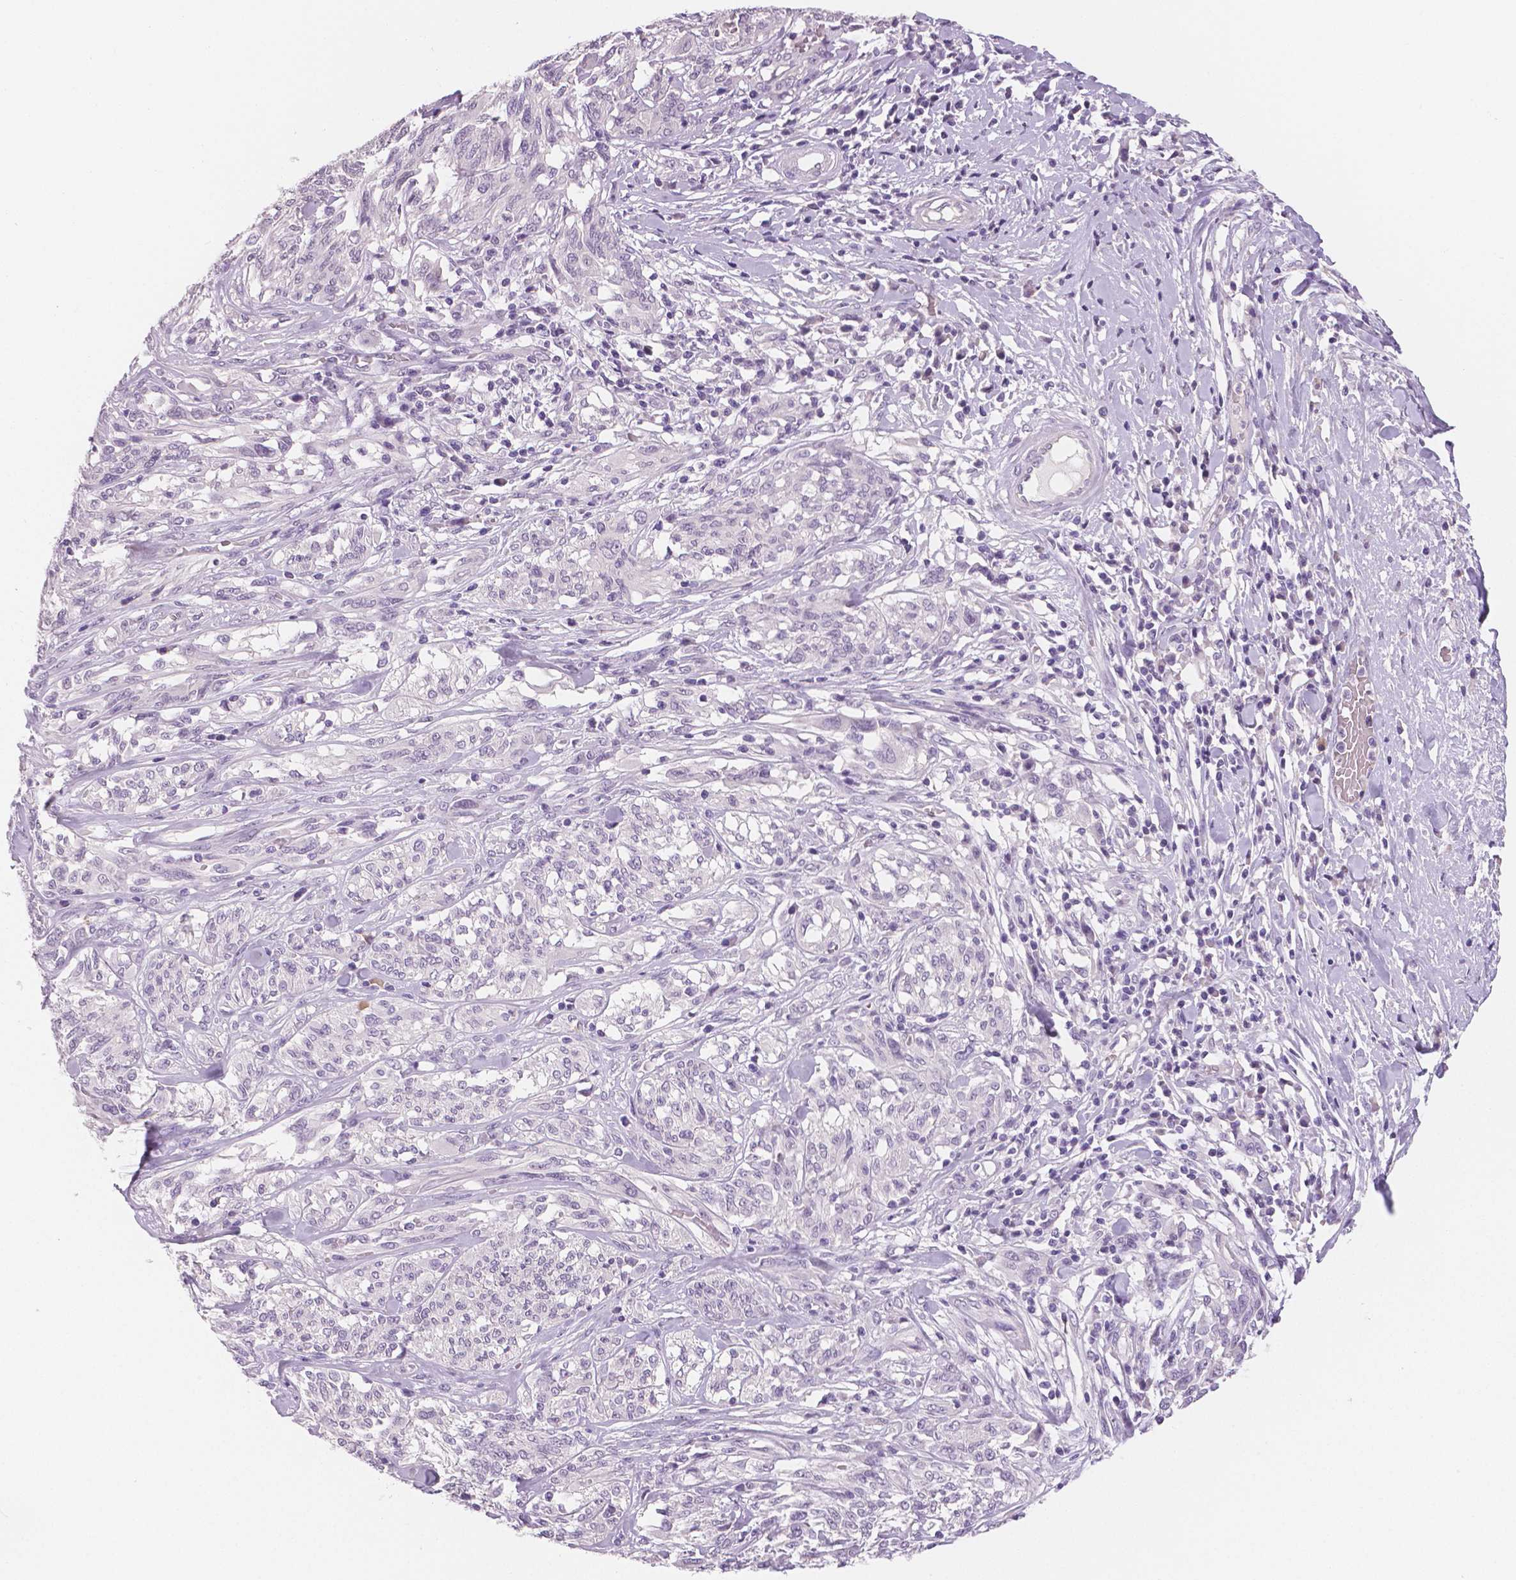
{"staining": {"intensity": "negative", "quantity": "none", "location": "none"}, "tissue": "melanoma", "cell_type": "Tumor cells", "image_type": "cancer", "snomed": [{"axis": "morphology", "description": "Malignant melanoma, NOS"}, {"axis": "topography", "description": "Skin"}], "caption": "An IHC image of melanoma is shown. There is no staining in tumor cells of melanoma.", "gene": "TSPAN7", "patient": {"sex": "female", "age": 91}}